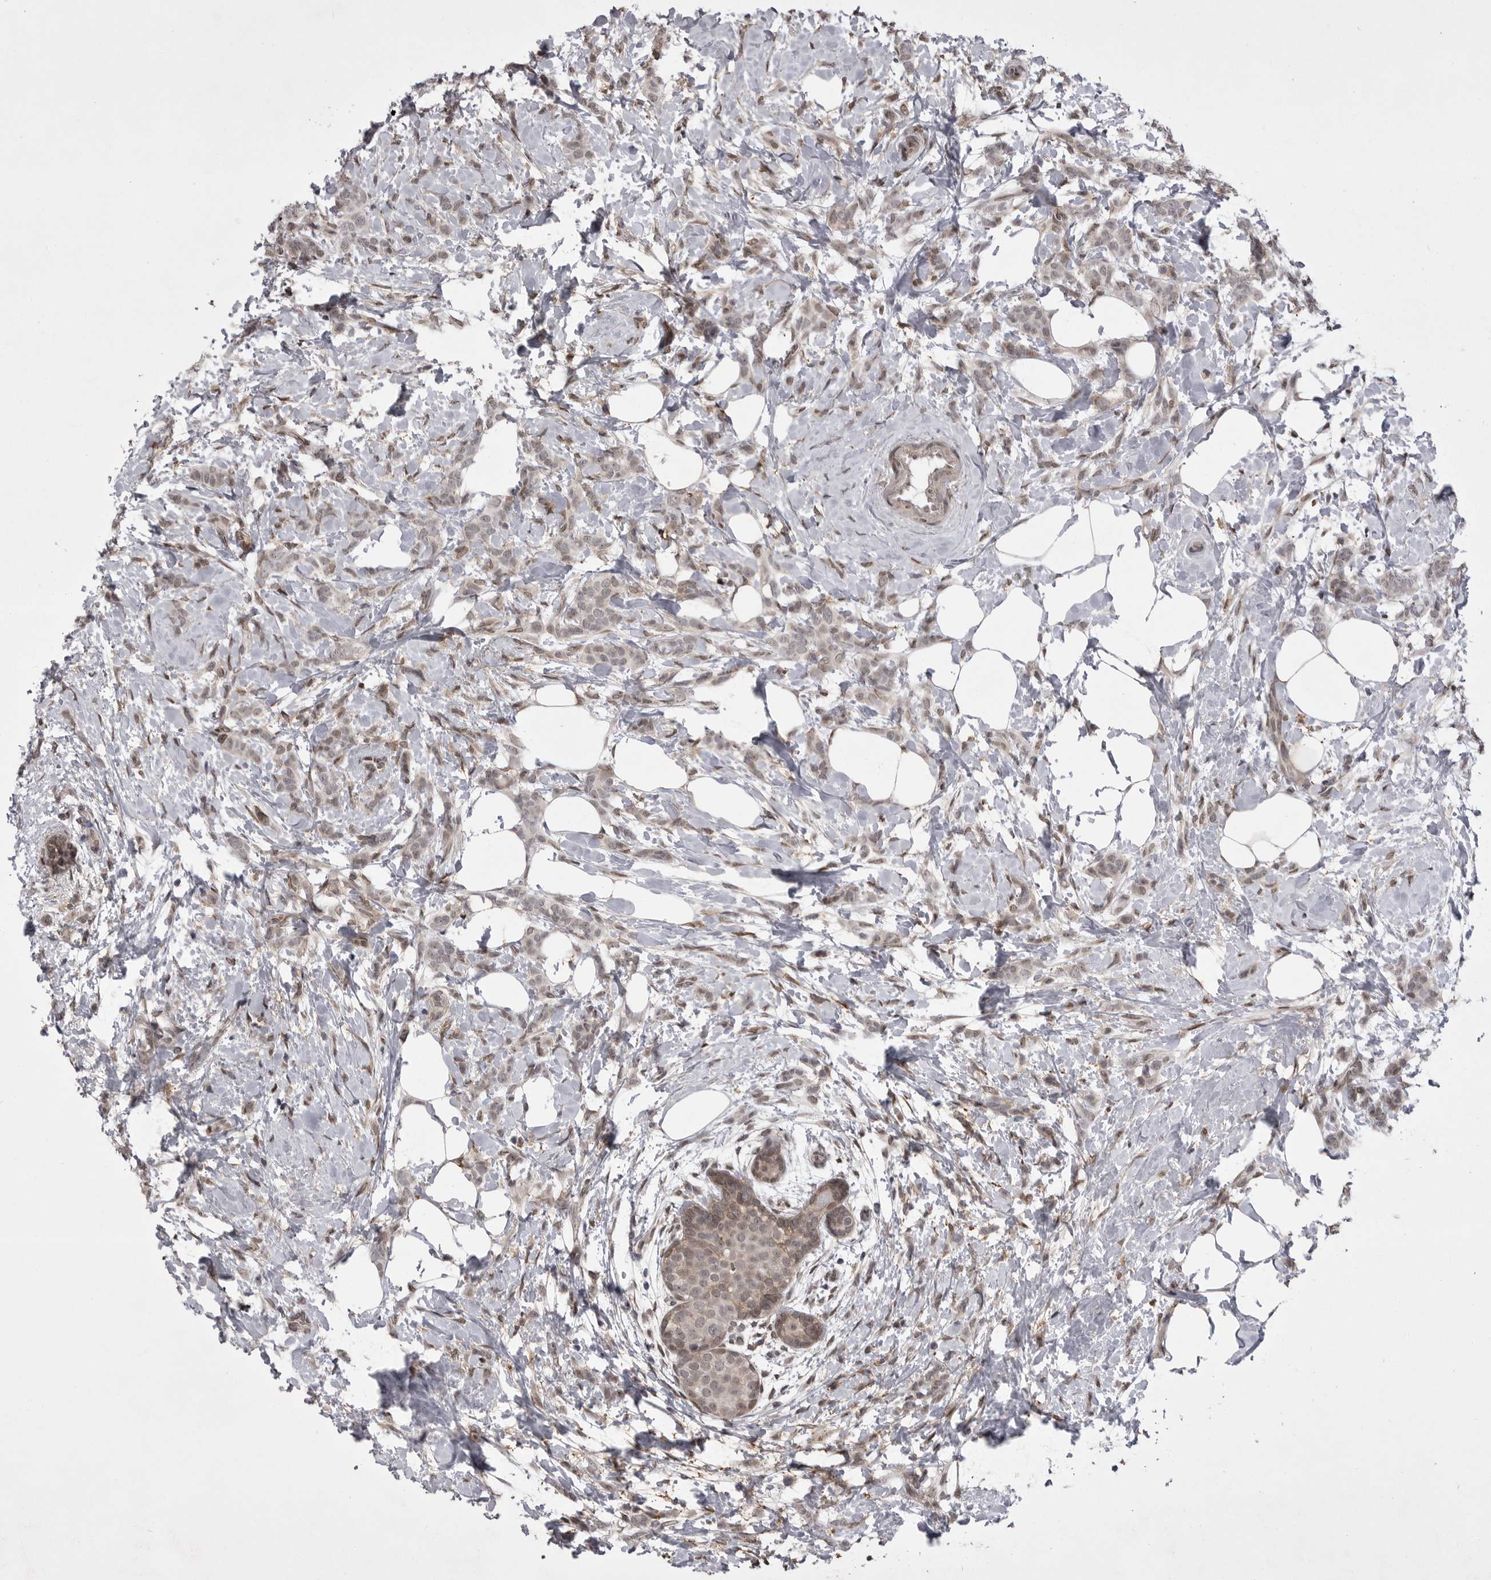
{"staining": {"intensity": "weak", "quantity": ">75%", "location": "cytoplasmic/membranous"}, "tissue": "breast cancer", "cell_type": "Tumor cells", "image_type": "cancer", "snomed": [{"axis": "morphology", "description": "Lobular carcinoma, in situ"}, {"axis": "morphology", "description": "Lobular carcinoma"}, {"axis": "topography", "description": "Breast"}], "caption": "An image of human lobular carcinoma in situ (breast) stained for a protein exhibits weak cytoplasmic/membranous brown staining in tumor cells.", "gene": "ABL1", "patient": {"sex": "female", "age": 41}}